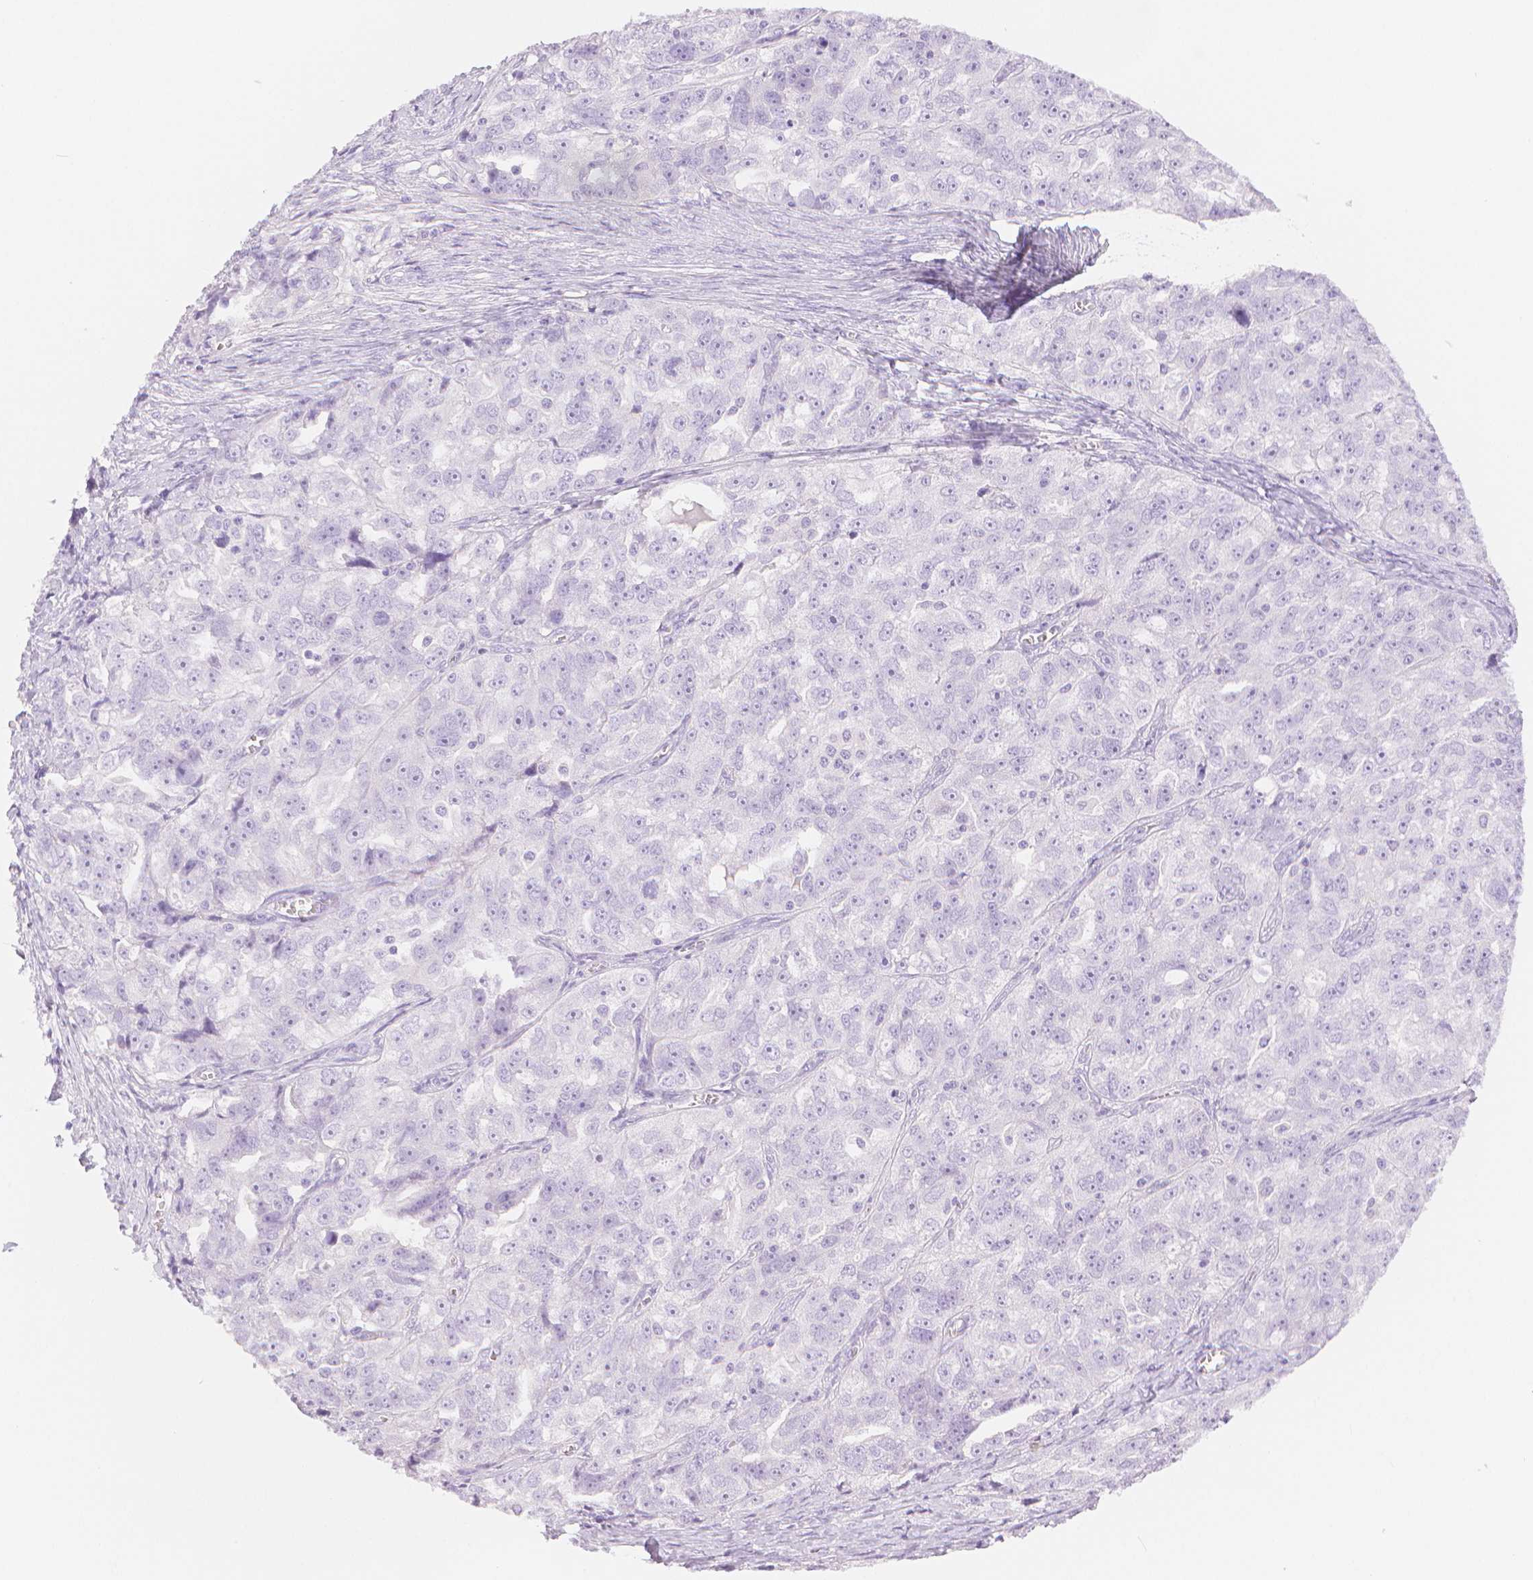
{"staining": {"intensity": "negative", "quantity": "none", "location": "none"}, "tissue": "ovarian cancer", "cell_type": "Tumor cells", "image_type": "cancer", "snomed": [{"axis": "morphology", "description": "Cystadenocarcinoma, serous, NOS"}, {"axis": "topography", "description": "Ovary"}], "caption": "Ovarian cancer (serous cystadenocarcinoma) was stained to show a protein in brown. There is no significant staining in tumor cells. The staining is performed using DAB brown chromogen with nuclei counter-stained in using hematoxylin.", "gene": "SLC27A5", "patient": {"sex": "female", "age": 51}}